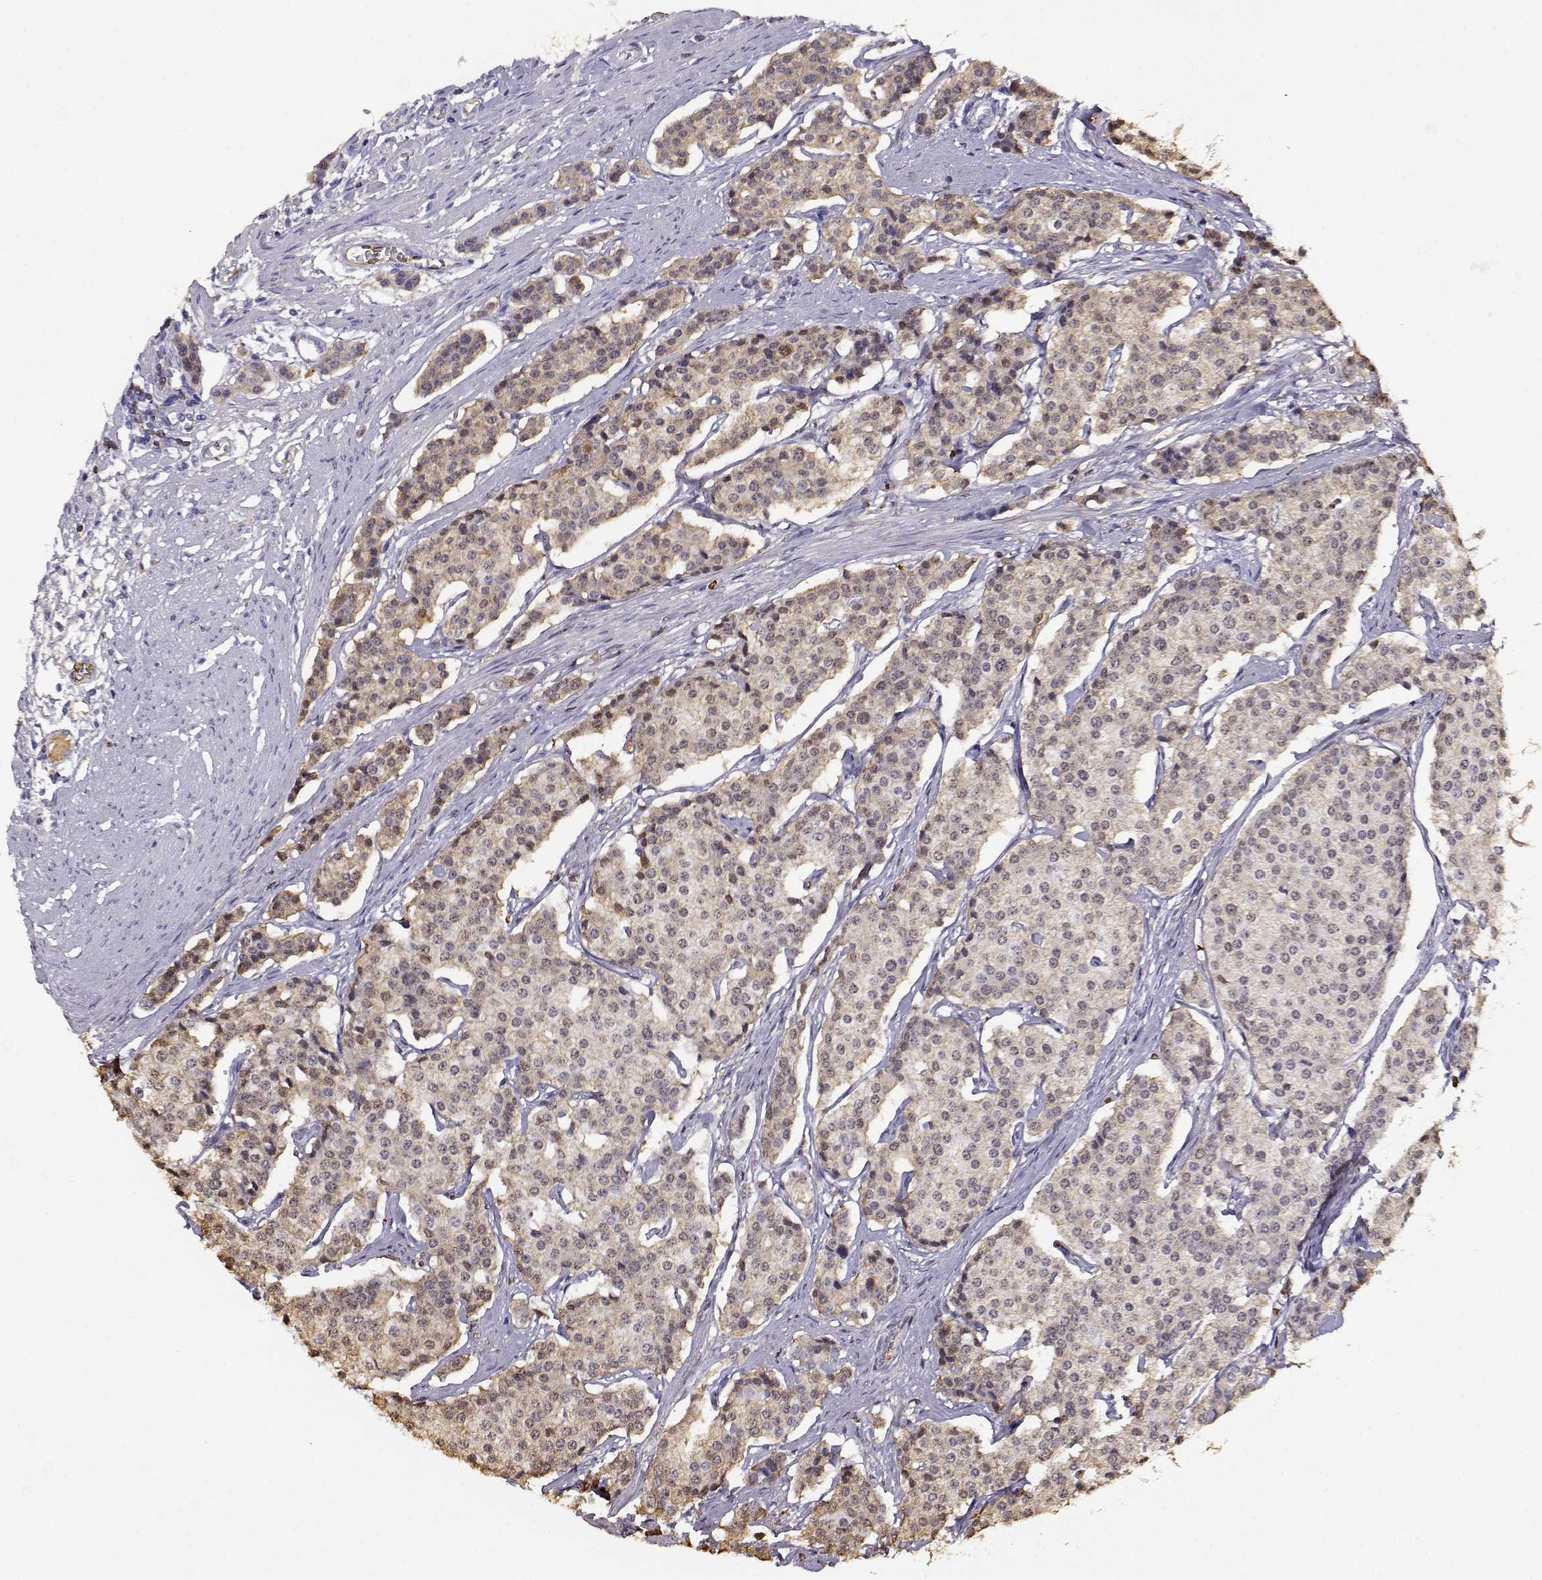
{"staining": {"intensity": "moderate", "quantity": "<25%", "location": "cytoplasmic/membranous"}, "tissue": "carcinoid", "cell_type": "Tumor cells", "image_type": "cancer", "snomed": [{"axis": "morphology", "description": "Carcinoid, malignant, NOS"}, {"axis": "topography", "description": "Small intestine"}], "caption": "A low amount of moderate cytoplasmic/membranous positivity is present in approximately <25% of tumor cells in malignant carcinoid tissue.", "gene": "RHOXF2", "patient": {"sex": "female", "age": 65}}